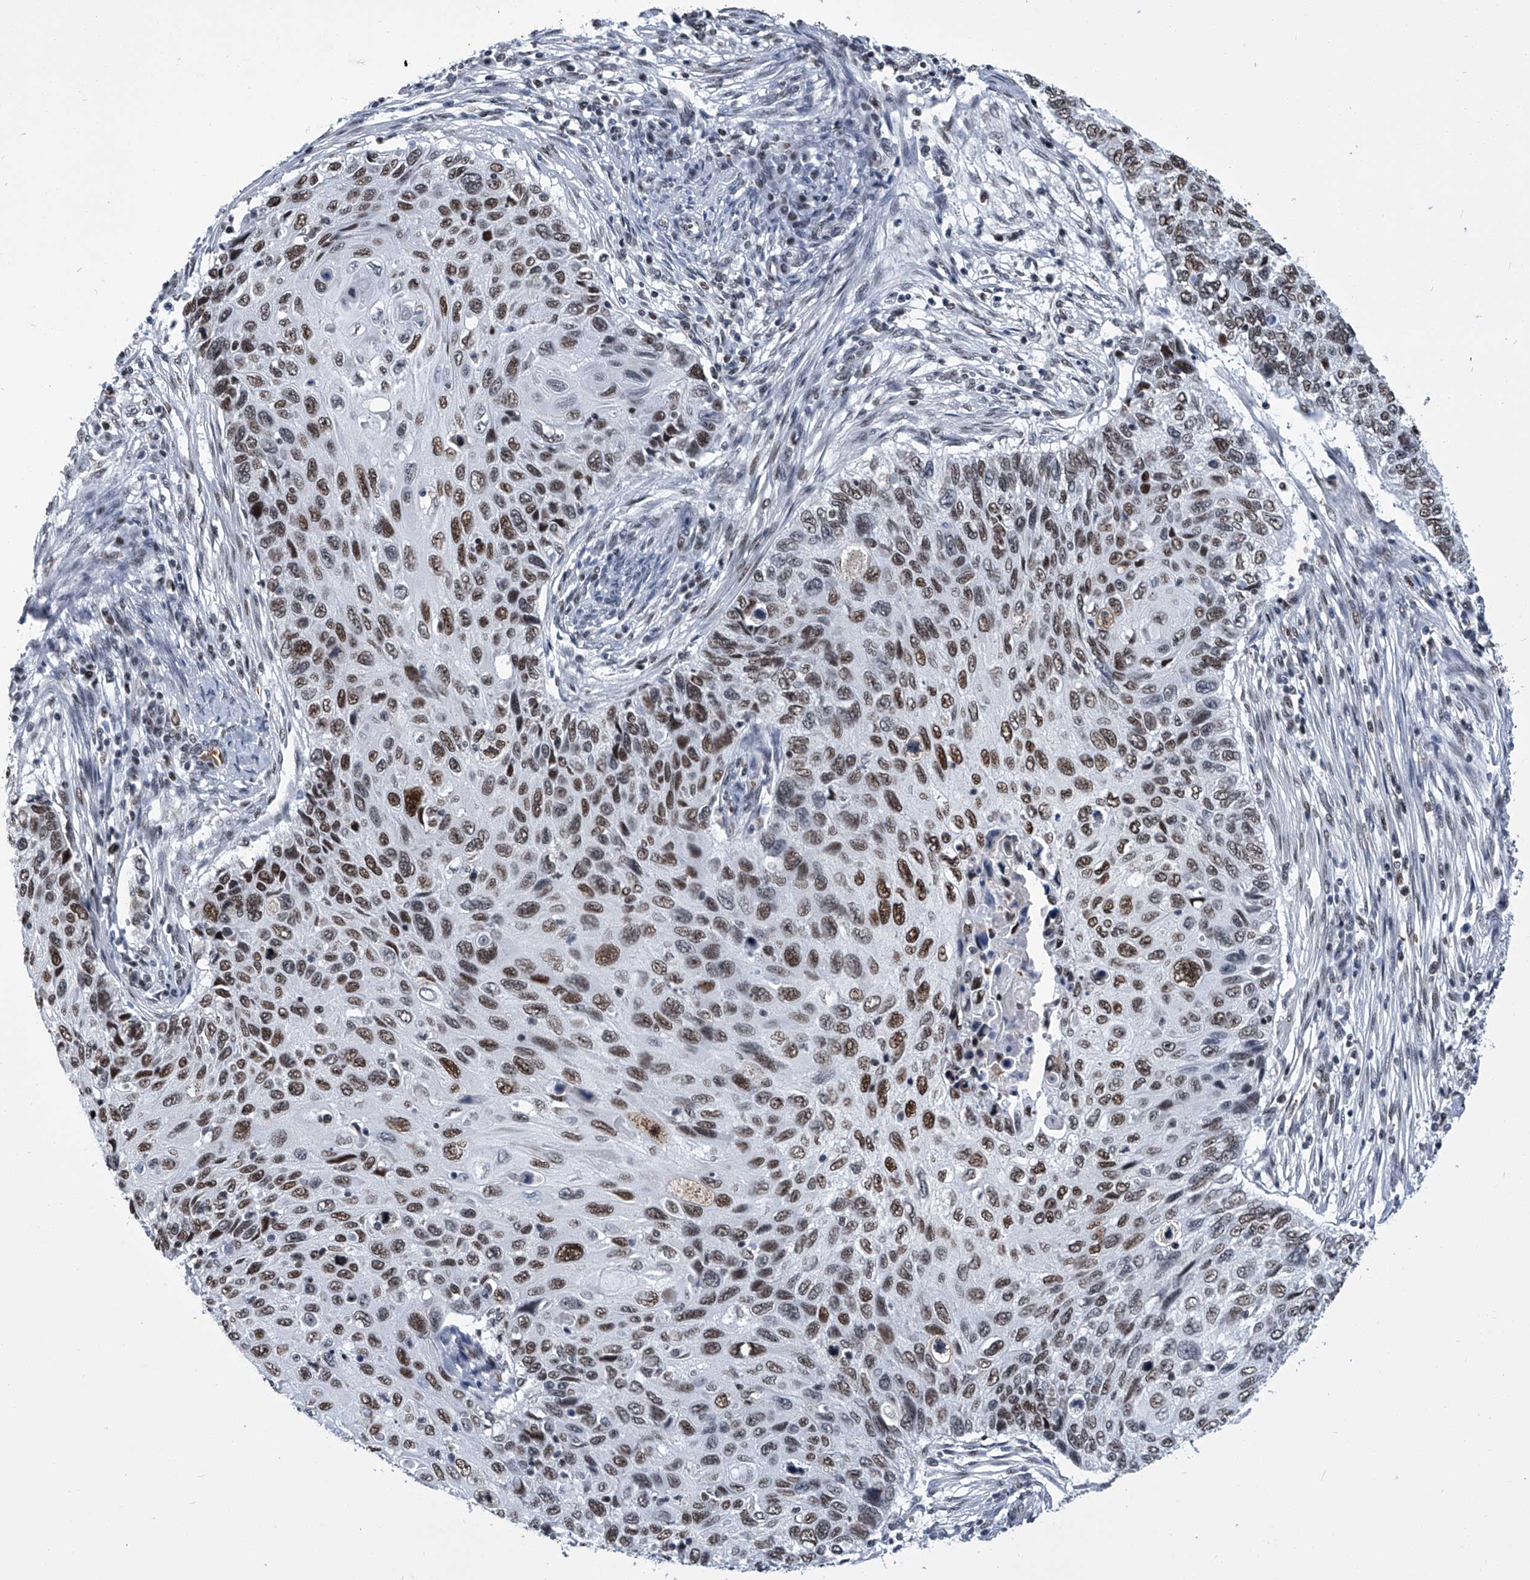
{"staining": {"intensity": "moderate", "quantity": ">75%", "location": "nuclear"}, "tissue": "cervical cancer", "cell_type": "Tumor cells", "image_type": "cancer", "snomed": [{"axis": "morphology", "description": "Squamous cell carcinoma, NOS"}, {"axis": "topography", "description": "Cervix"}], "caption": "Tumor cells demonstrate moderate nuclear staining in approximately >75% of cells in squamous cell carcinoma (cervical).", "gene": "SIM2", "patient": {"sex": "female", "age": 70}}